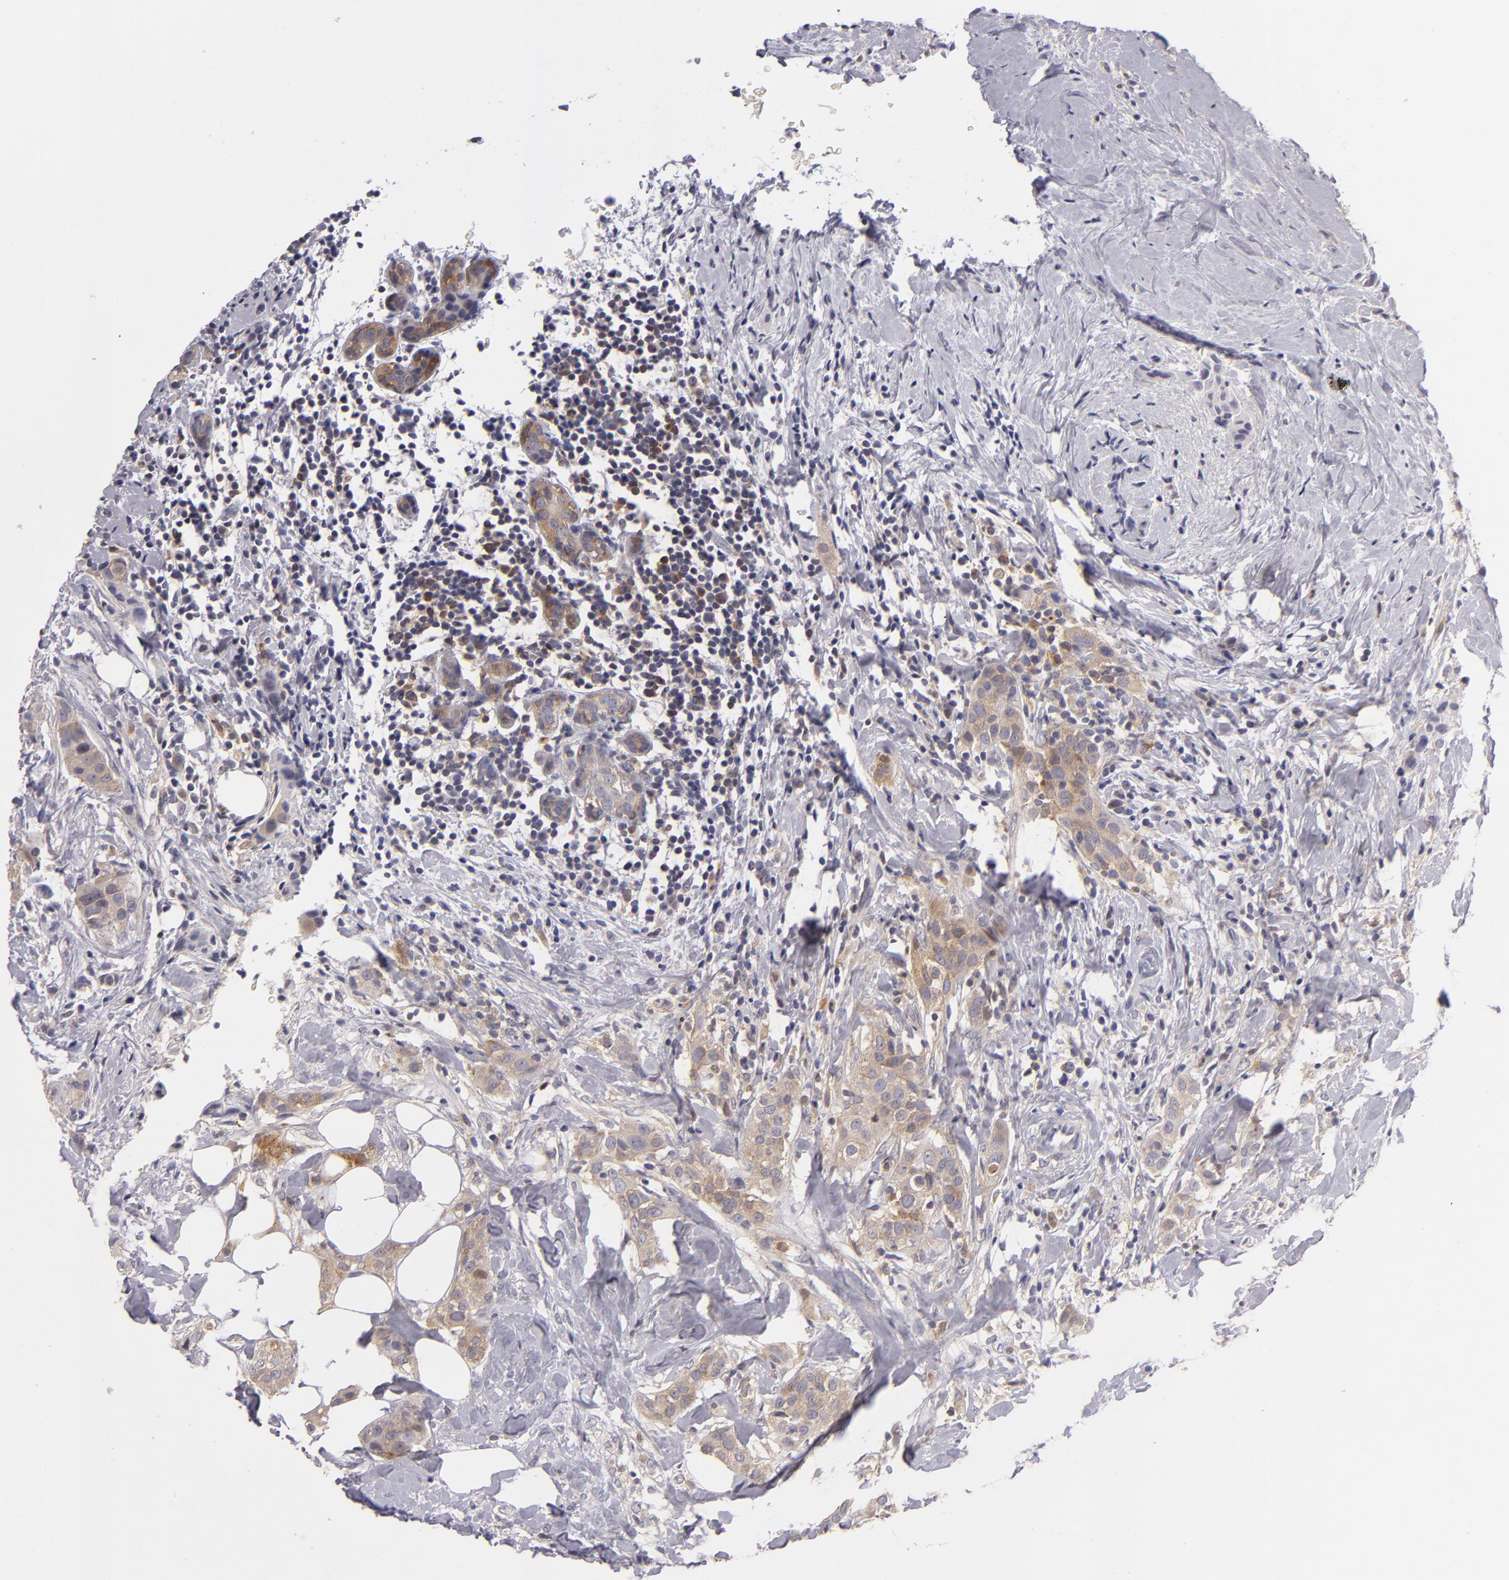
{"staining": {"intensity": "moderate", "quantity": ">75%", "location": "cytoplasmic/membranous"}, "tissue": "breast cancer", "cell_type": "Tumor cells", "image_type": "cancer", "snomed": [{"axis": "morphology", "description": "Duct carcinoma"}, {"axis": "topography", "description": "Breast"}], "caption": "Immunohistochemical staining of invasive ductal carcinoma (breast) demonstrates medium levels of moderate cytoplasmic/membranous positivity in about >75% of tumor cells. (DAB (3,3'-diaminobenzidine) IHC, brown staining for protein, blue staining for nuclei).", "gene": "MMP10", "patient": {"sex": "female", "age": 45}}